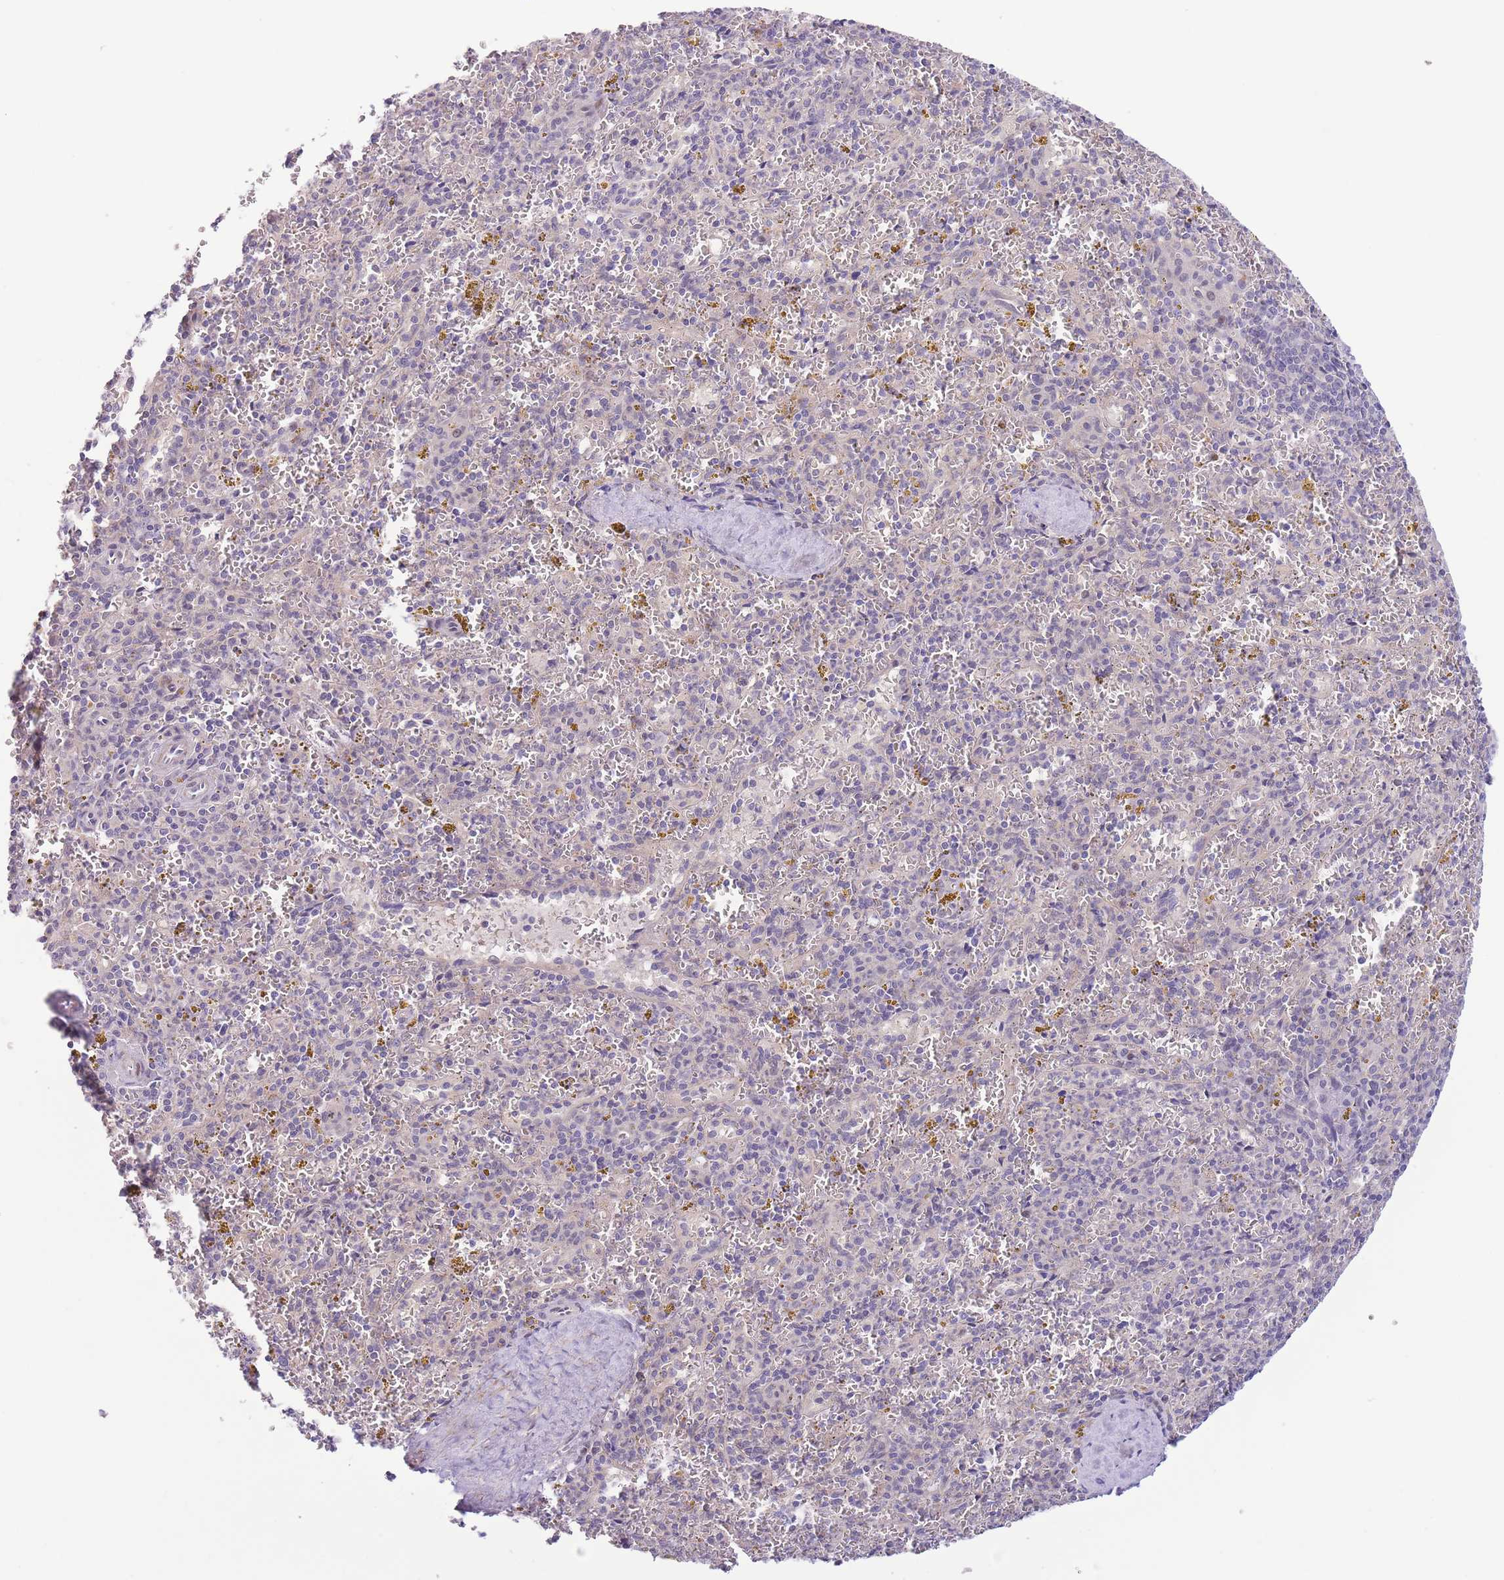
{"staining": {"intensity": "negative", "quantity": "none", "location": "none"}, "tissue": "spleen", "cell_type": "Cells in red pulp", "image_type": "normal", "snomed": [{"axis": "morphology", "description": "Normal tissue, NOS"}, {"axis": "topography", "description": "Spleen"}], "caption": "Micrograph shows no protein expression in cells in red pulp of benign spleen.", "gene": "C9orf152", "patient": {"sex": "male", "age": 57}}